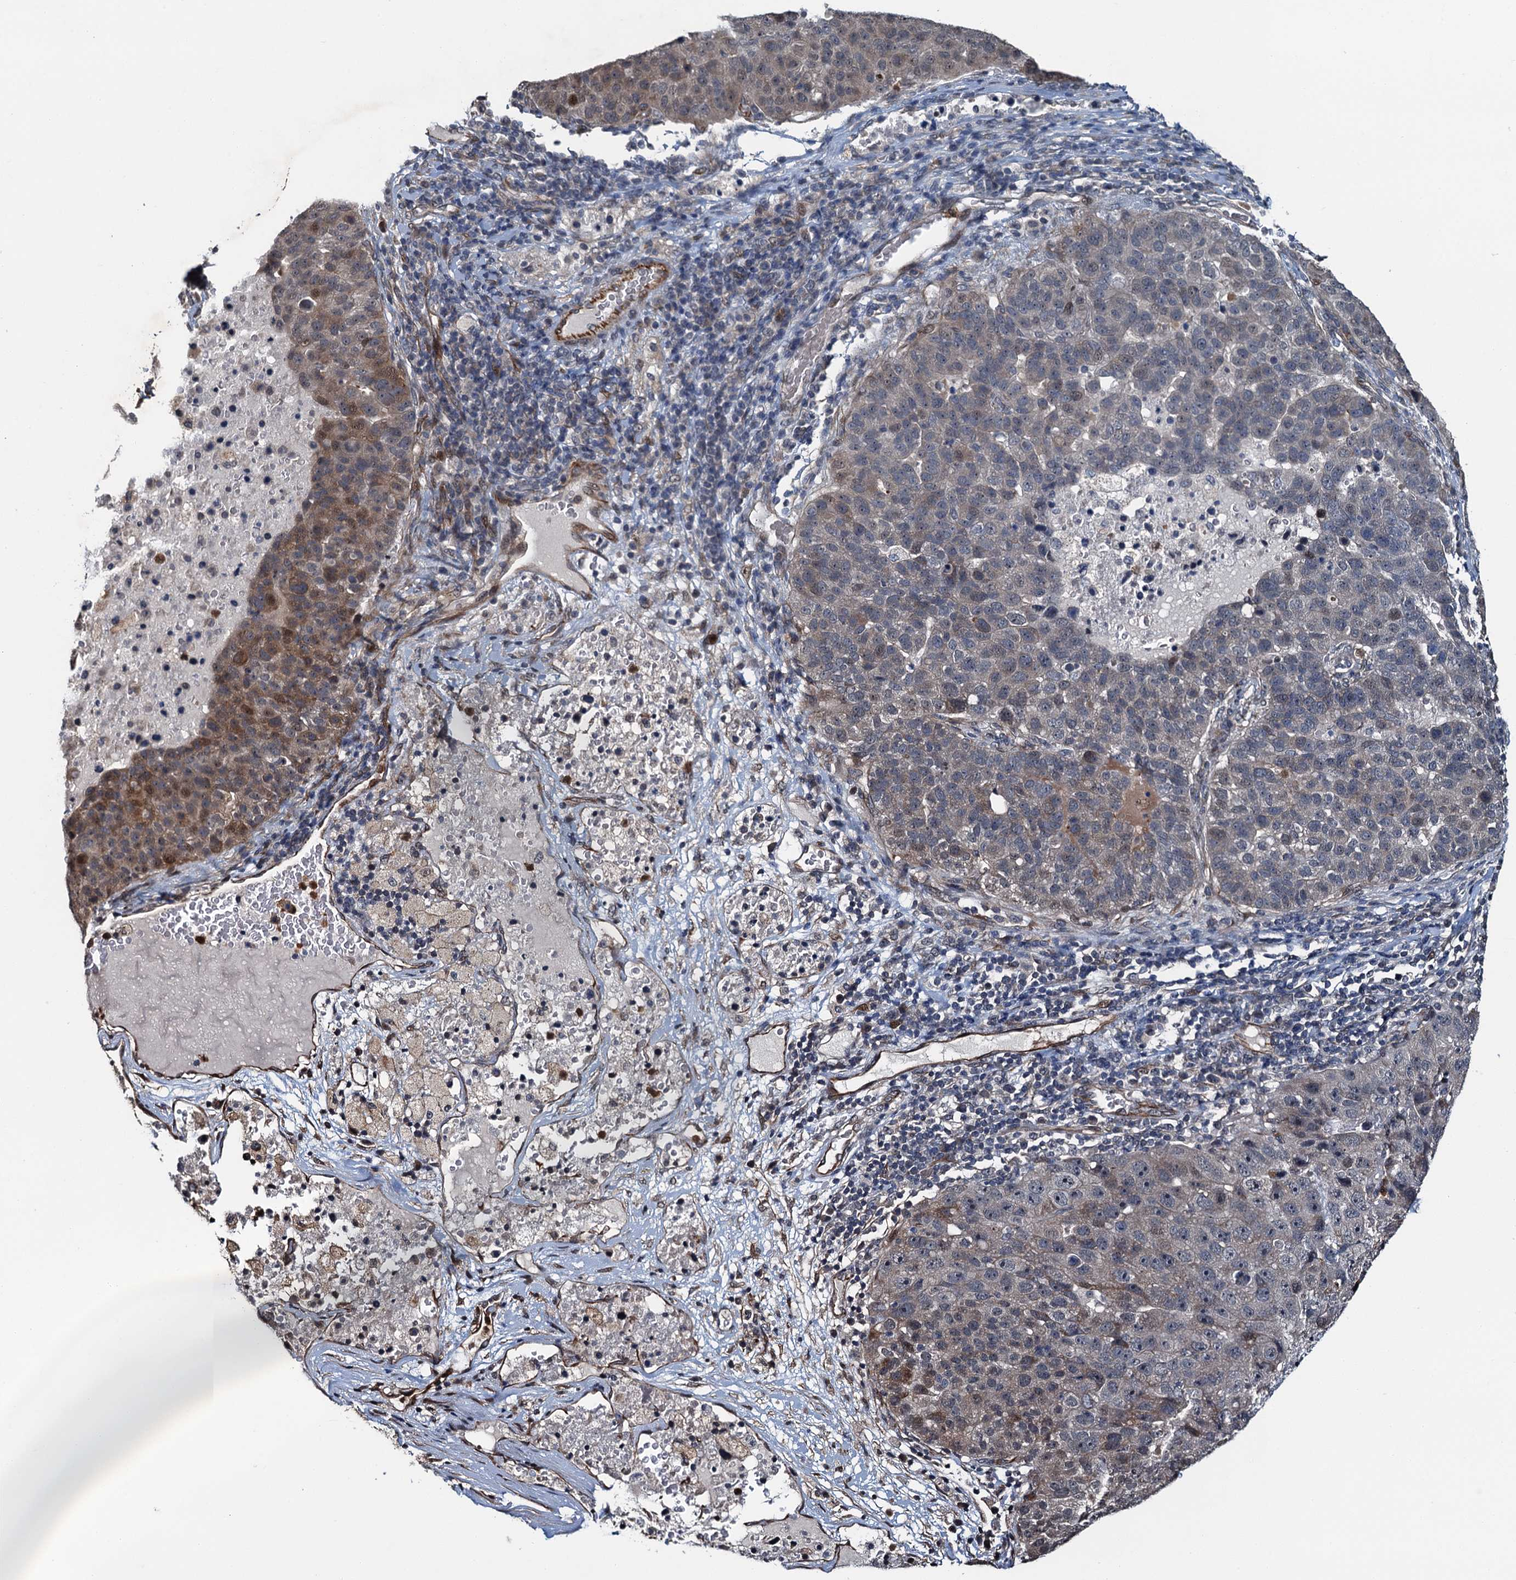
{"staining": {"intensity": "weak", "quantity": "<25%", "location": "cytoplasmic/membranous,nuclear"}, "tissue": "pancreatic cancer", "cell_type": "Tumor cells", "image_type": "cancer", "snomed": [{"axis": "morphology", "description": "Adenocarcinoma, NOS"}, {"axis": "topography", "description": "Pancreas"}], "caption": "Tumor cells are negative for brown protein staining in adenocarcinoma (pancreatic).", "gene": "WHAMM", "patient": {"sex": "female", "age": 61}}